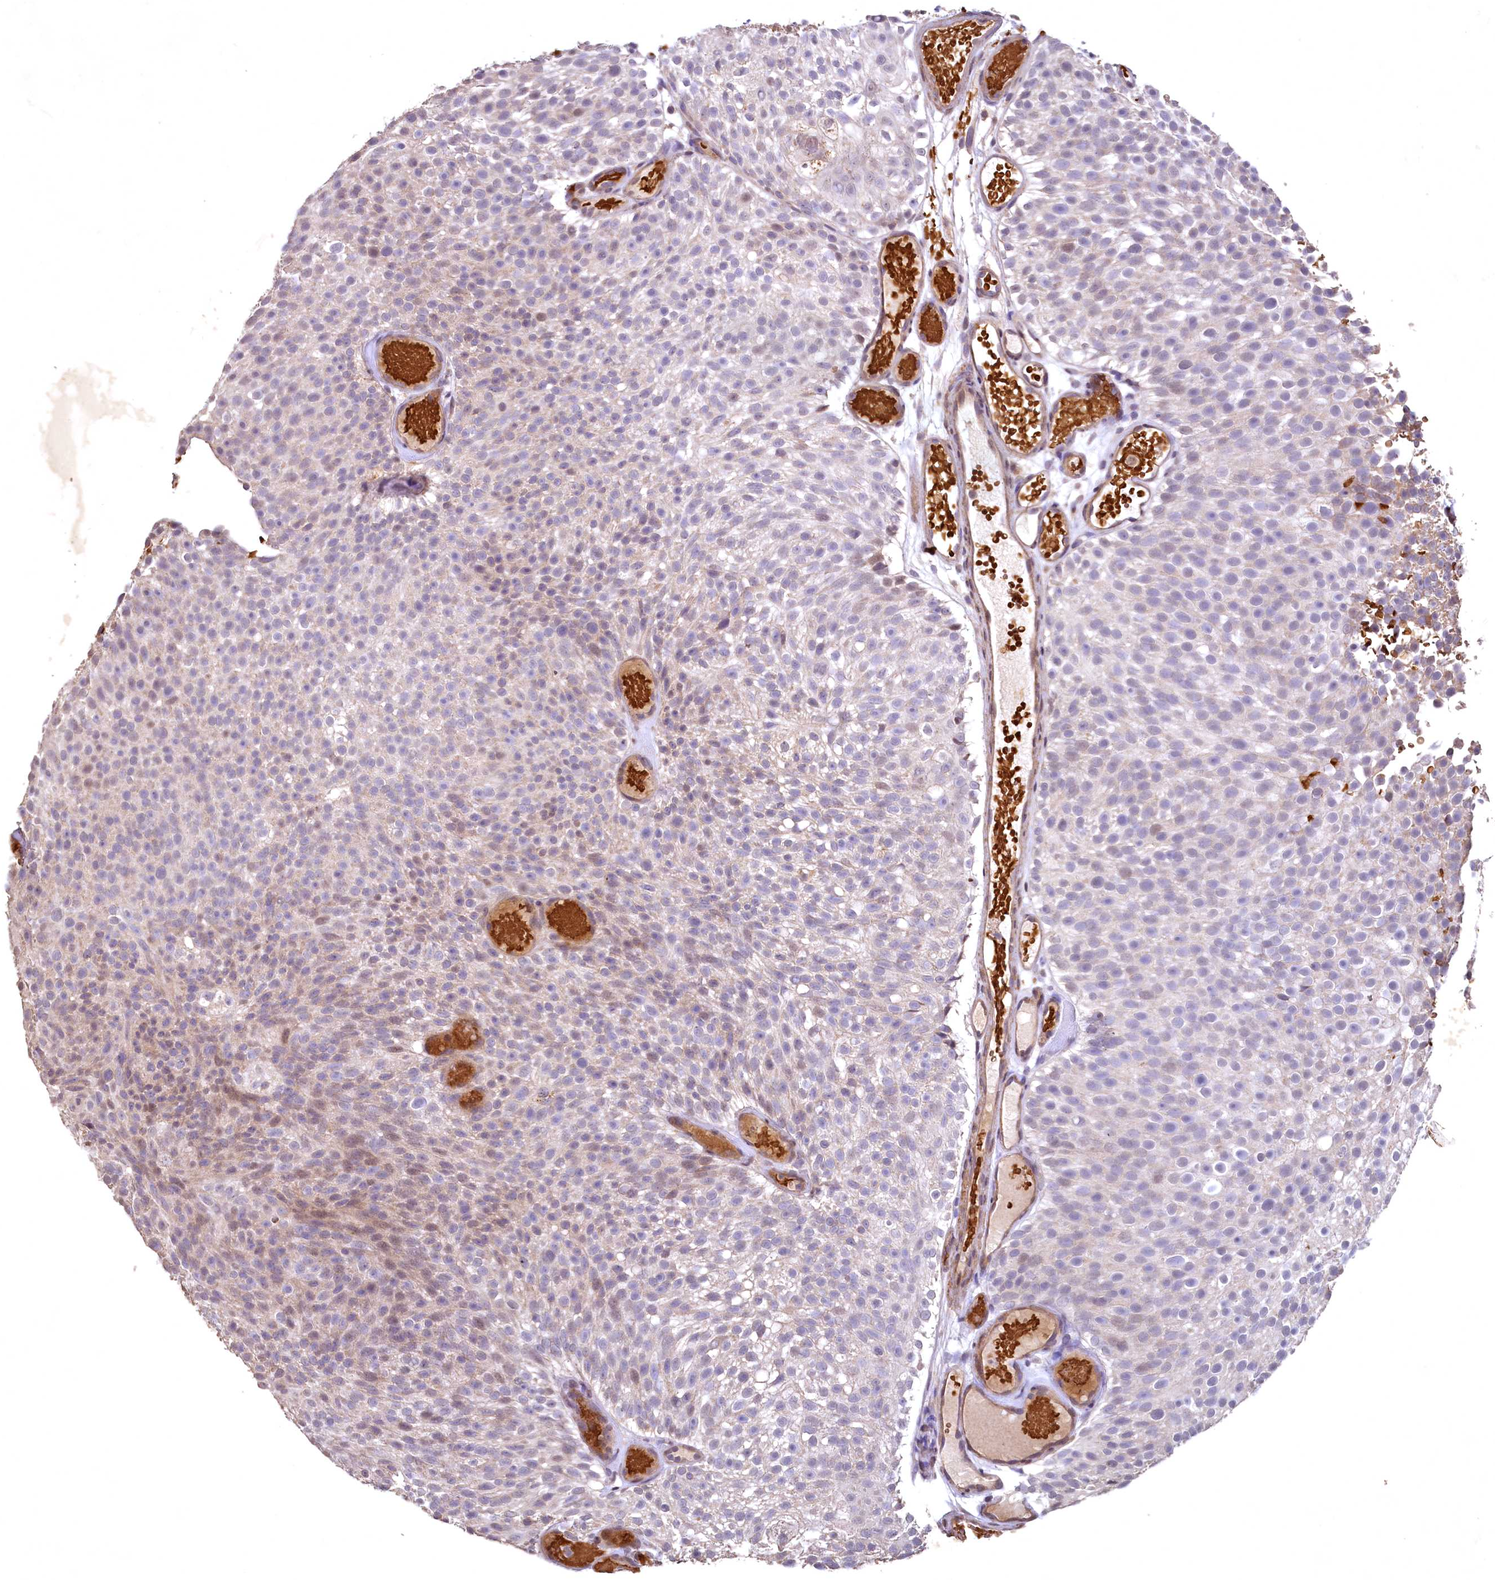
{"staining": {"intensity": "weak", "quantity": "<25%", "location": "cytoplasmic/membranous"}, "tissue": "urothelial cancer", "cell_type": "Tumor cells", "image_type": "cancer", "snomed": [{"axis": "morphology", "description": "Urothelial carcinoma, Low grade"}, {"axis": "topography", "description": "Urinary bladder"}], "caption": "High magnification brightfield microscopy of urothelial cancer stained with DAB (3,3'-diaminobenzidine) (brown) and counterstained with hematoxylin (blue): tumor cells show no significant positivity.", "gene": "SPTA1", "patient": {"sex": "male", "age": 78}}